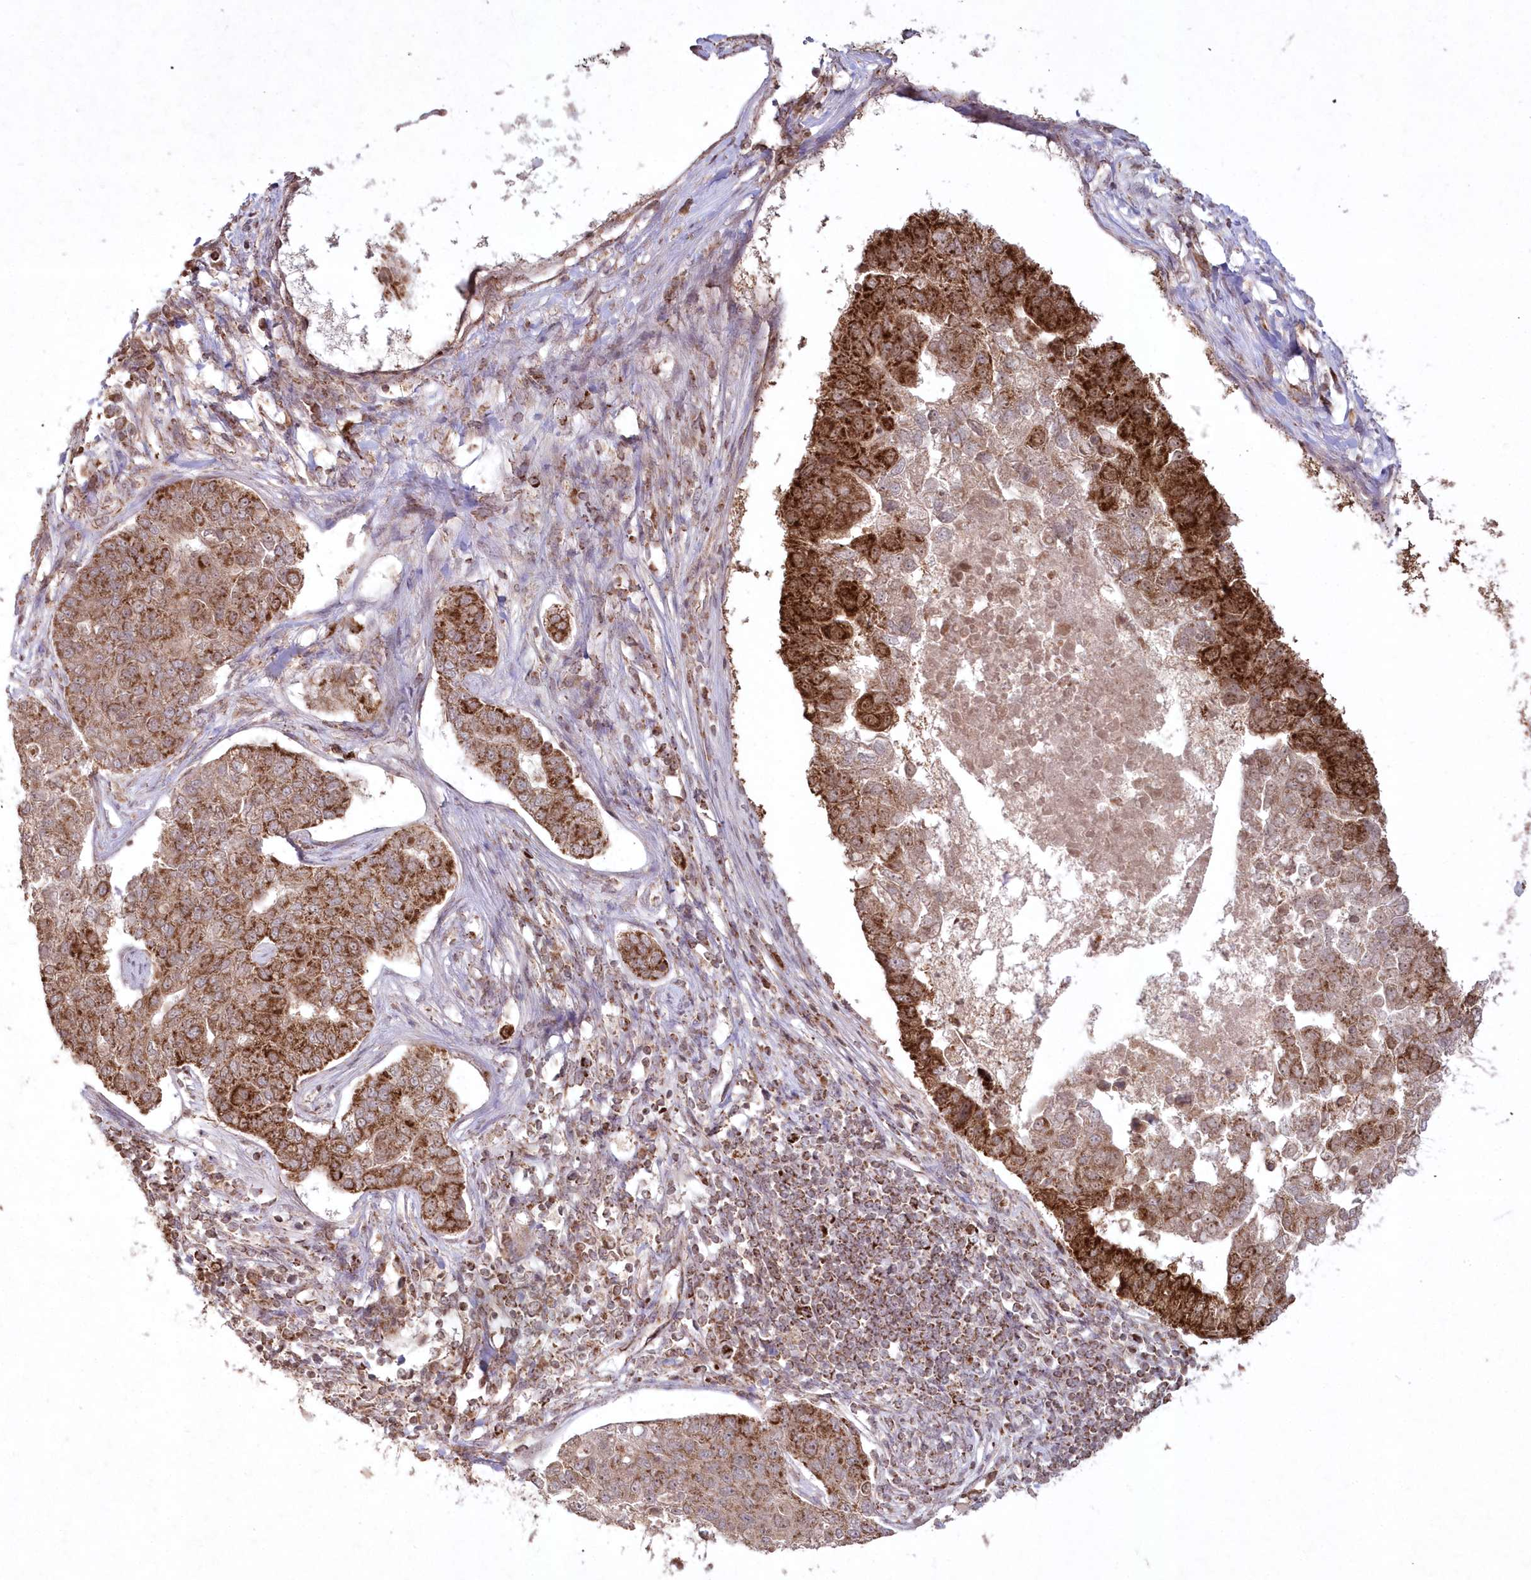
{"staining": {"intensity": "strong", "quantity": "25%-75%", "location": "cytoplasmic/membranous"}, "tissue": "pancreatic cancer", "cell_type": "Tumor cells", "image_type": "cancer", "snomed": [{"axis": "morphology", "description": "Adenocarcinoma, NOS"}, {"axis": "topography", "description": "Pancreas"}], "caption": "Human pancreatic cancer (adenocarcinoma) stained with a brown dye displays strong cytoplasmic/membranous positive positivity in about 25%-75% of tumor cells.", "gene": "LRPPRC", "patient": {"sex": "female", "age": 61}}